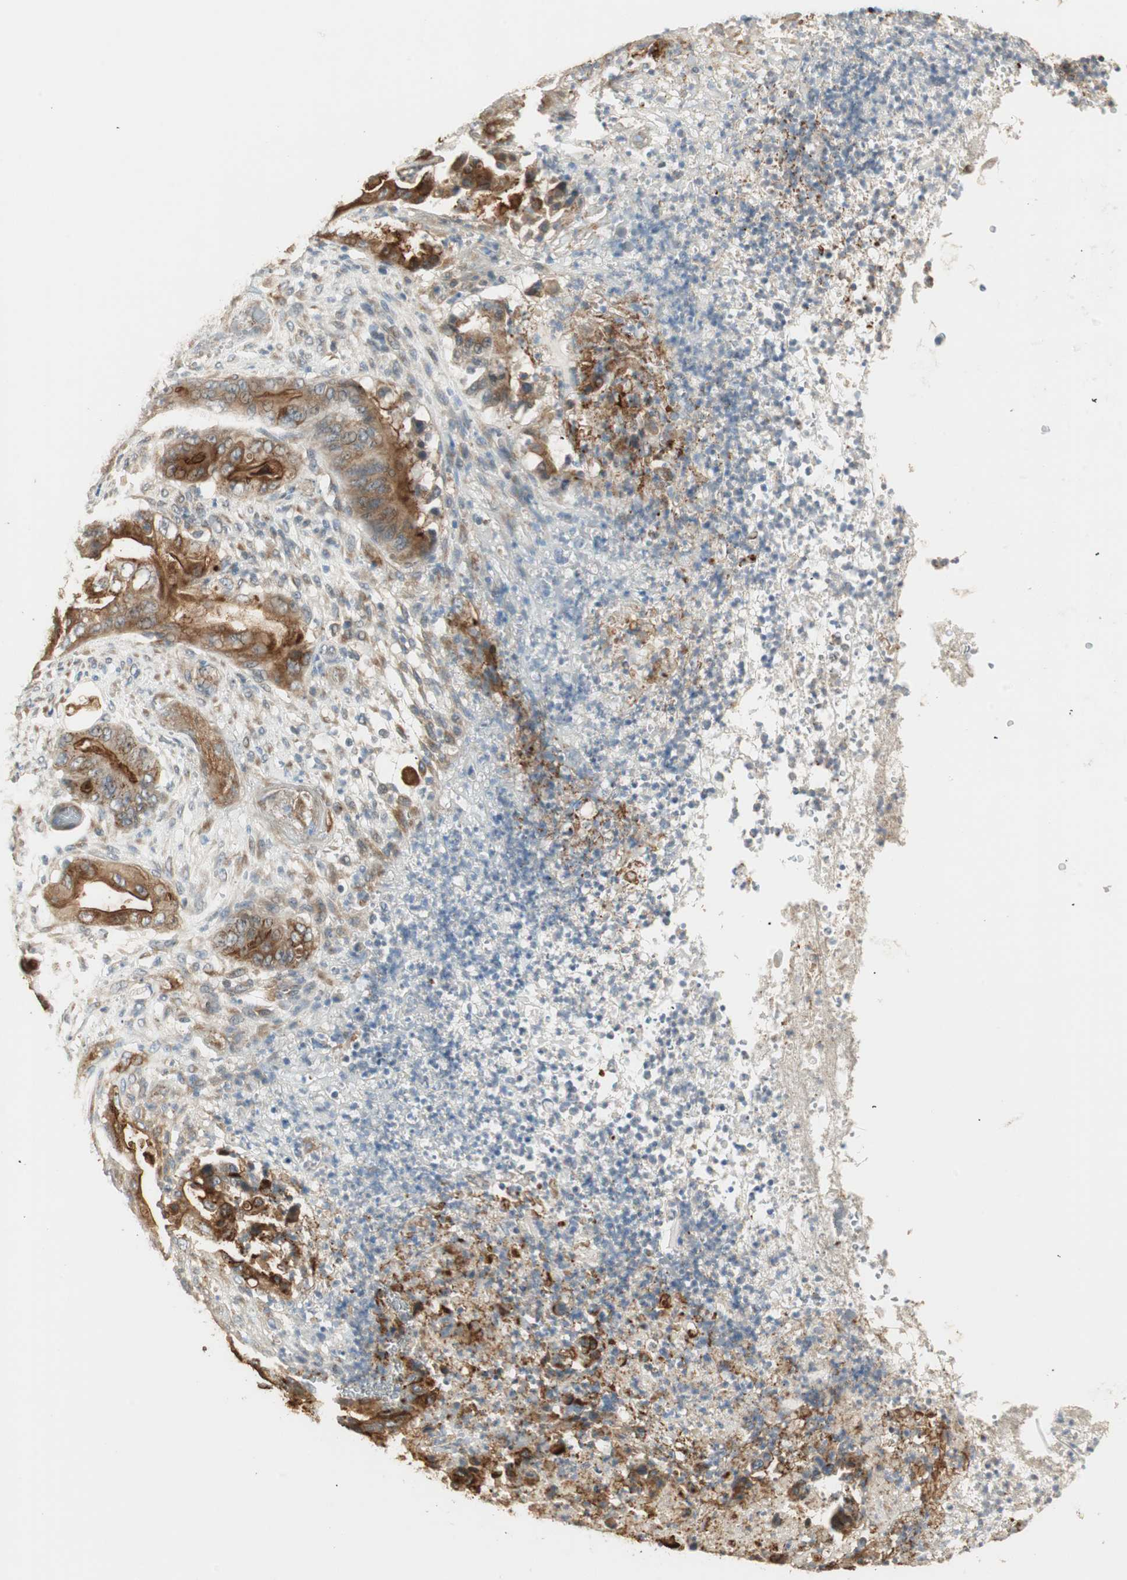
{"staining": {"intensity": "strong", "quantity": ">75%", "location": "cytoplasmic/membranous"}, "tissue": "stomach cancer", "cell_type": "Tumor cells", "image_type": "cancer", "snomed": [{"axis": "morphology", "description": "Adenocarcinoma, NOS"}, {"axis": "topography", "description": "Stomach"}], "caption": "Immunohistochemistry (DAB (3,3'-diaminobenzidine)) staining of stomach cancer (adenocarcinoma) reveals strong cytoplasmic/membranous protein expression in about >75% of tumor cells. (Stains: DAB (3,3'-diaminobenzidine) in brown, nuclei in blue, Microscopy: brightfield microscopy at high magnification).", "gene": "TASOR", "patient": {"sex": "female", "age": 73}}